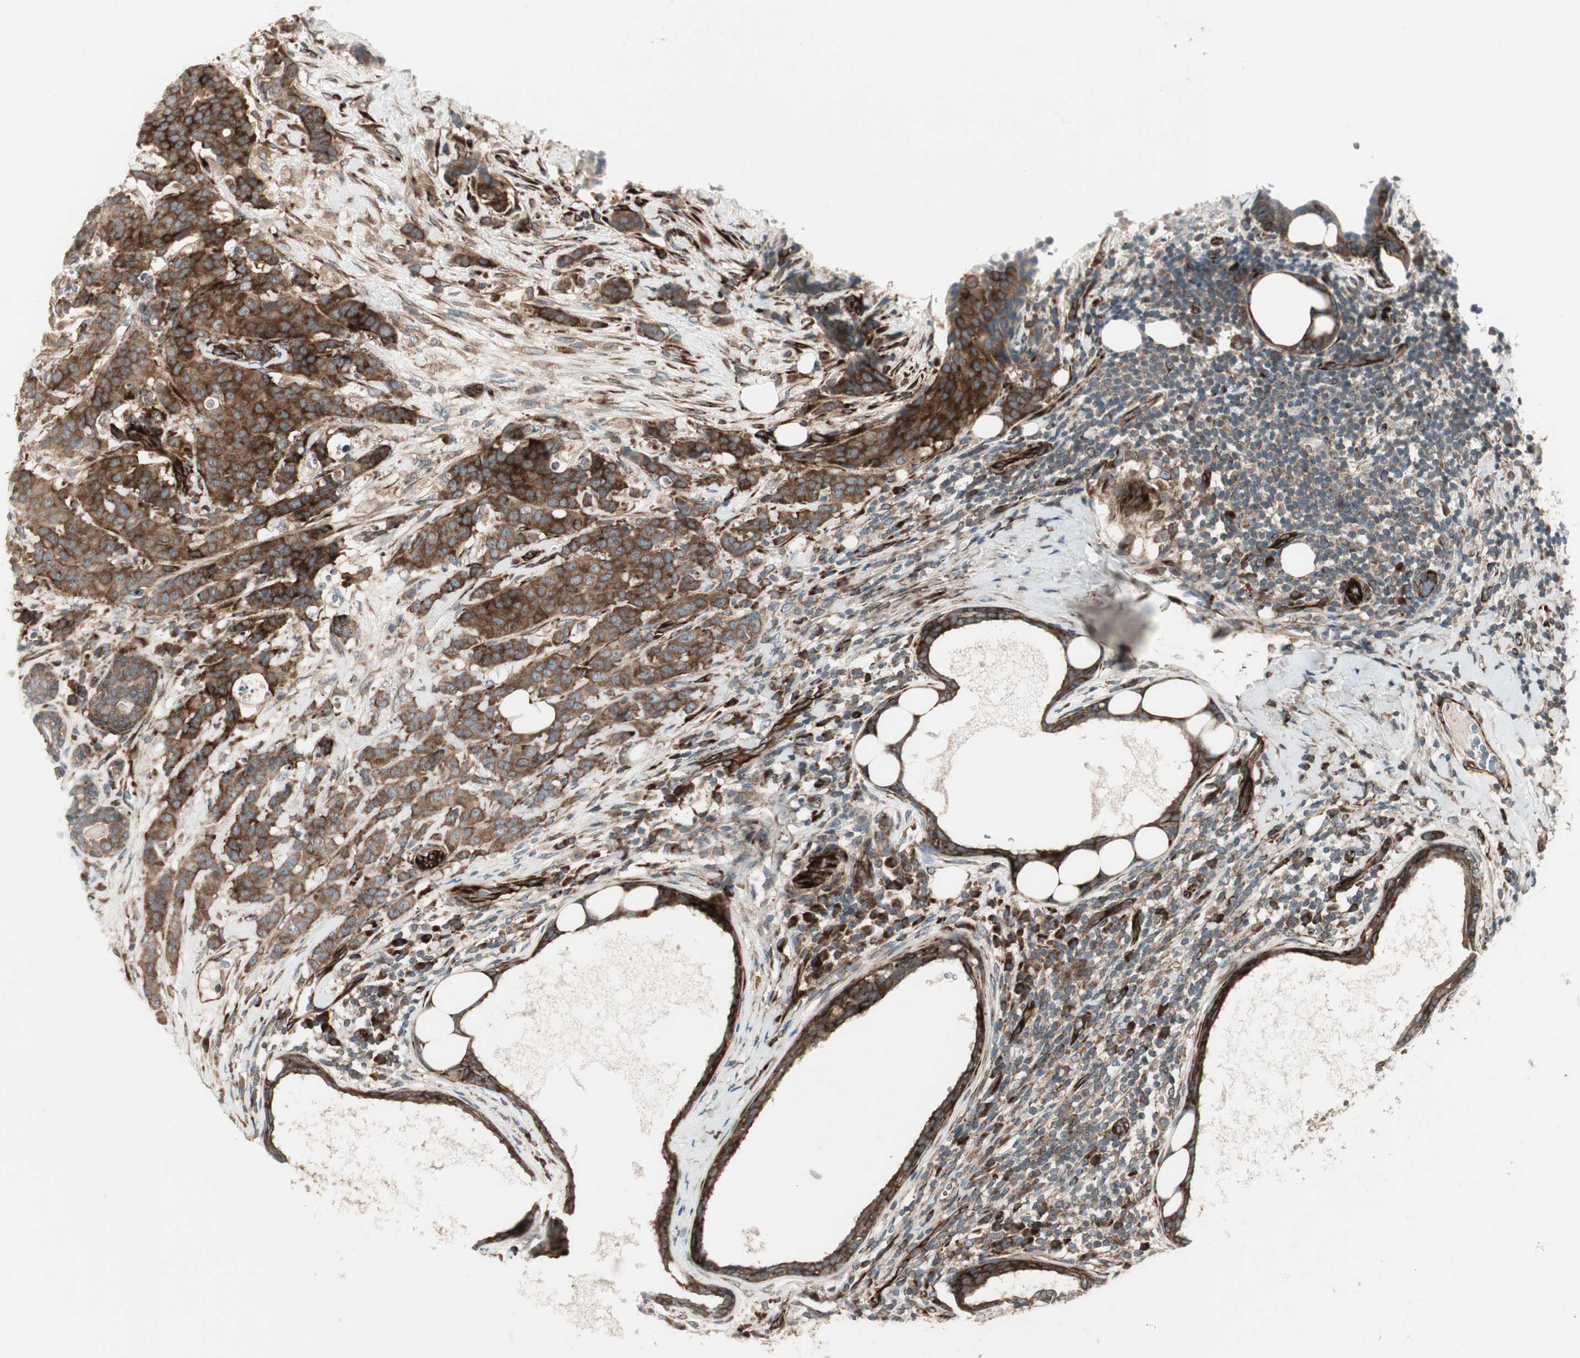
{"staining": {"intensity": "strong", "quantity": ">75%", "location": "cytoplasmic/membranous"}, "tissue": "breast cancer", "cell_type": "Tumor cells", "image_type": "cancer", "snomed": [{"axis": "morphology", "description": "Duct carcinoma"}, {"axis": "topography", "description": "Breast"}], "caption": "A high-resolution photomicrograph shows IHC staining of infiltrating ductal carcinoma (breast), which exhibits strong cytoplasmic/membranous positivity in about >75% of tumor cells.", "gene": "PPP2R5E", "patient": {"sex": "female", "age": 40}}